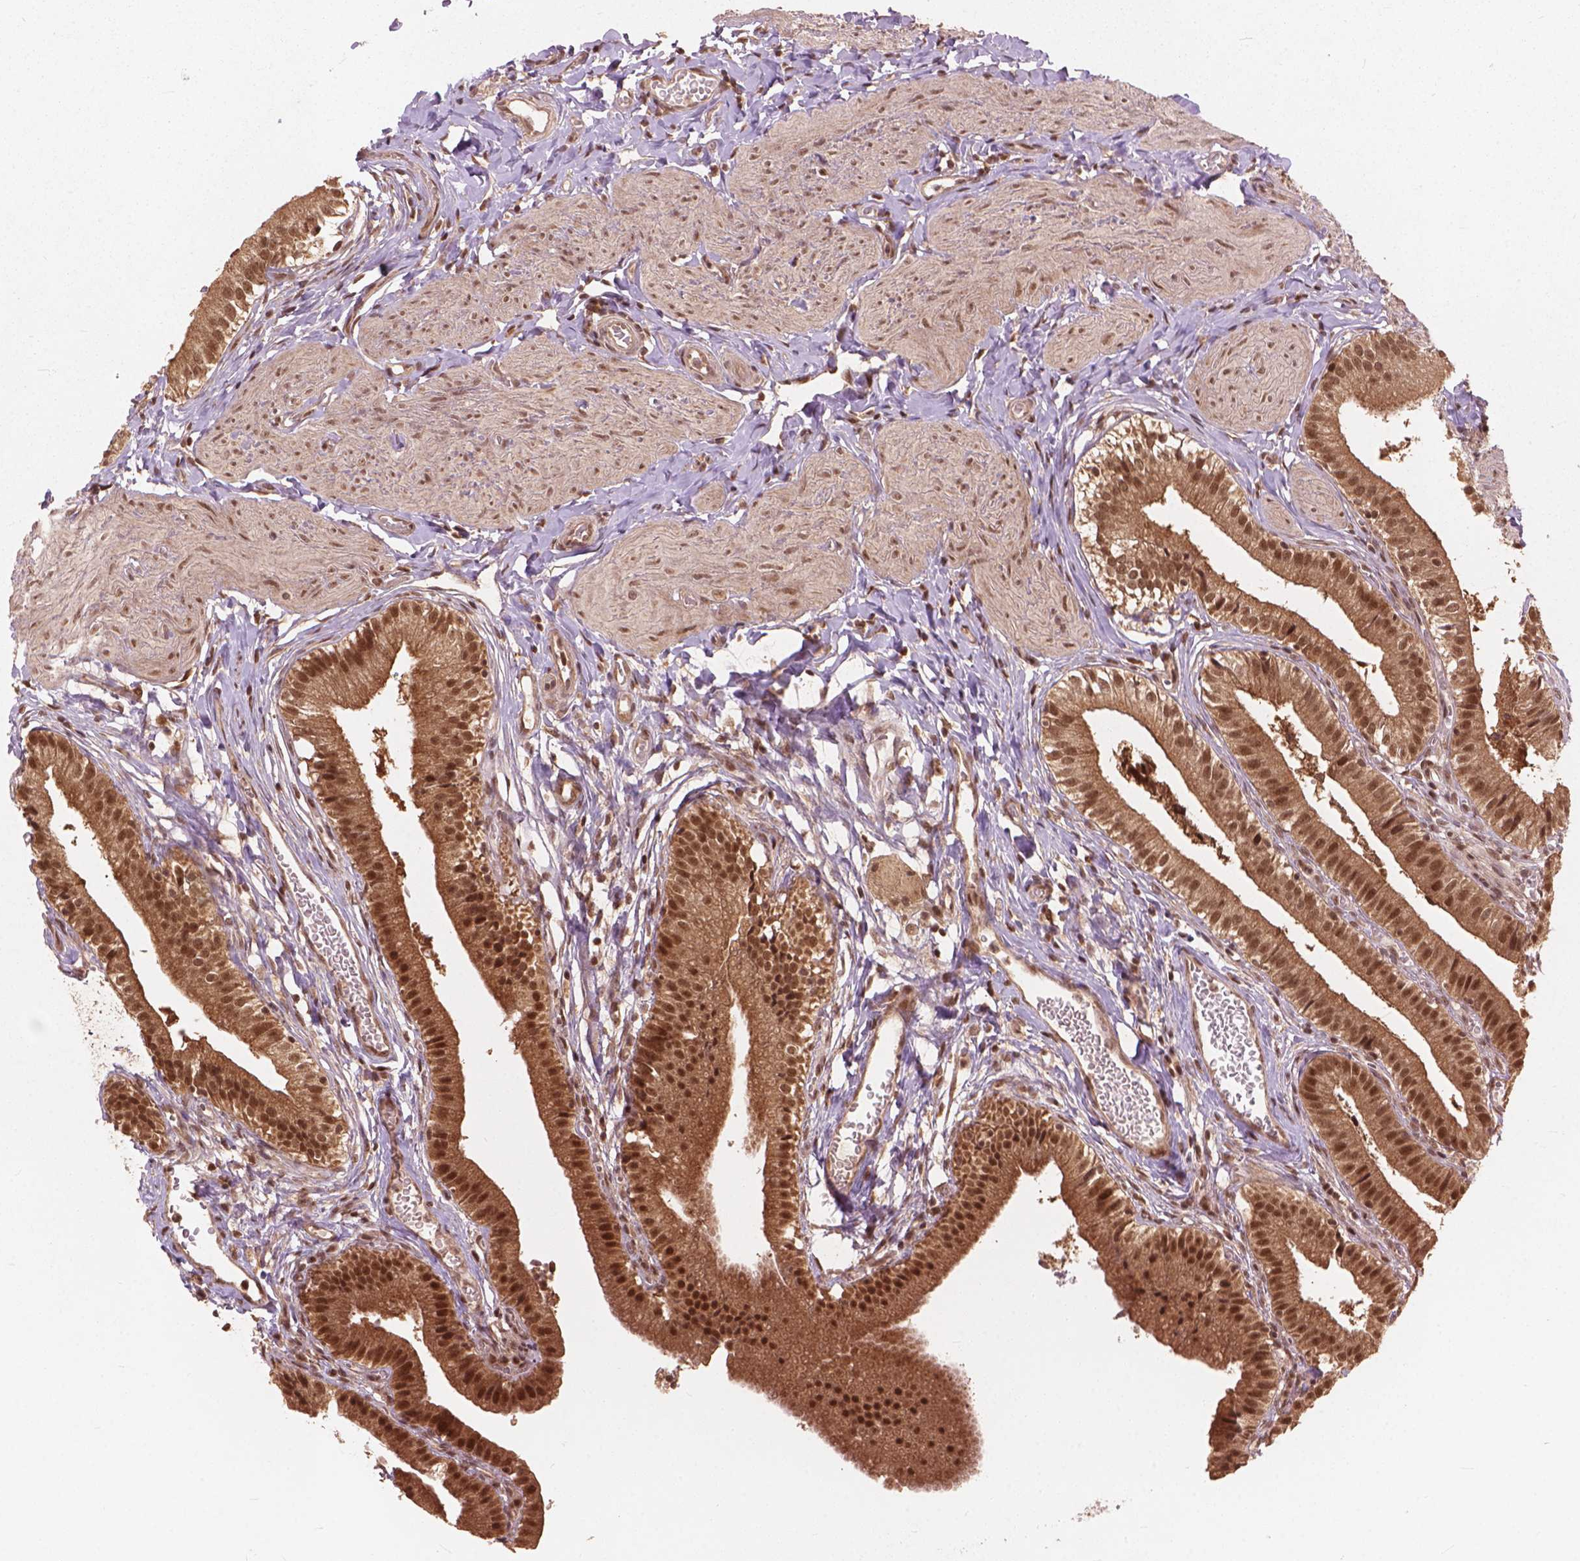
{"staining": {"intensity": "moderate", "quantity": ">75%", "location": "cytoplasmic/membranous,nuclear"}, "tissue": "gallbladder", "cell_type": "Glandular cells", "image_type": "normal", "snomed": [{"axis": "morphology", "description": "Normal tissue, NOS"}, {"axis": "topography", "description": "Gallbladder"}], "caption": "Unremarkable gallbladder demonstrates moderate cytoplasmic/membranous,nuclear positivity in about >75% of glandular cells, visualized by immunohistochemistry. (Stains: DAB (3,3'-diaminobenzidine) in brown, nuclei in blue, Microscopy: brightfield microscopy at high magnification).", "gene": "SSU72", "patient": {"sex": "female", "age": 47}}